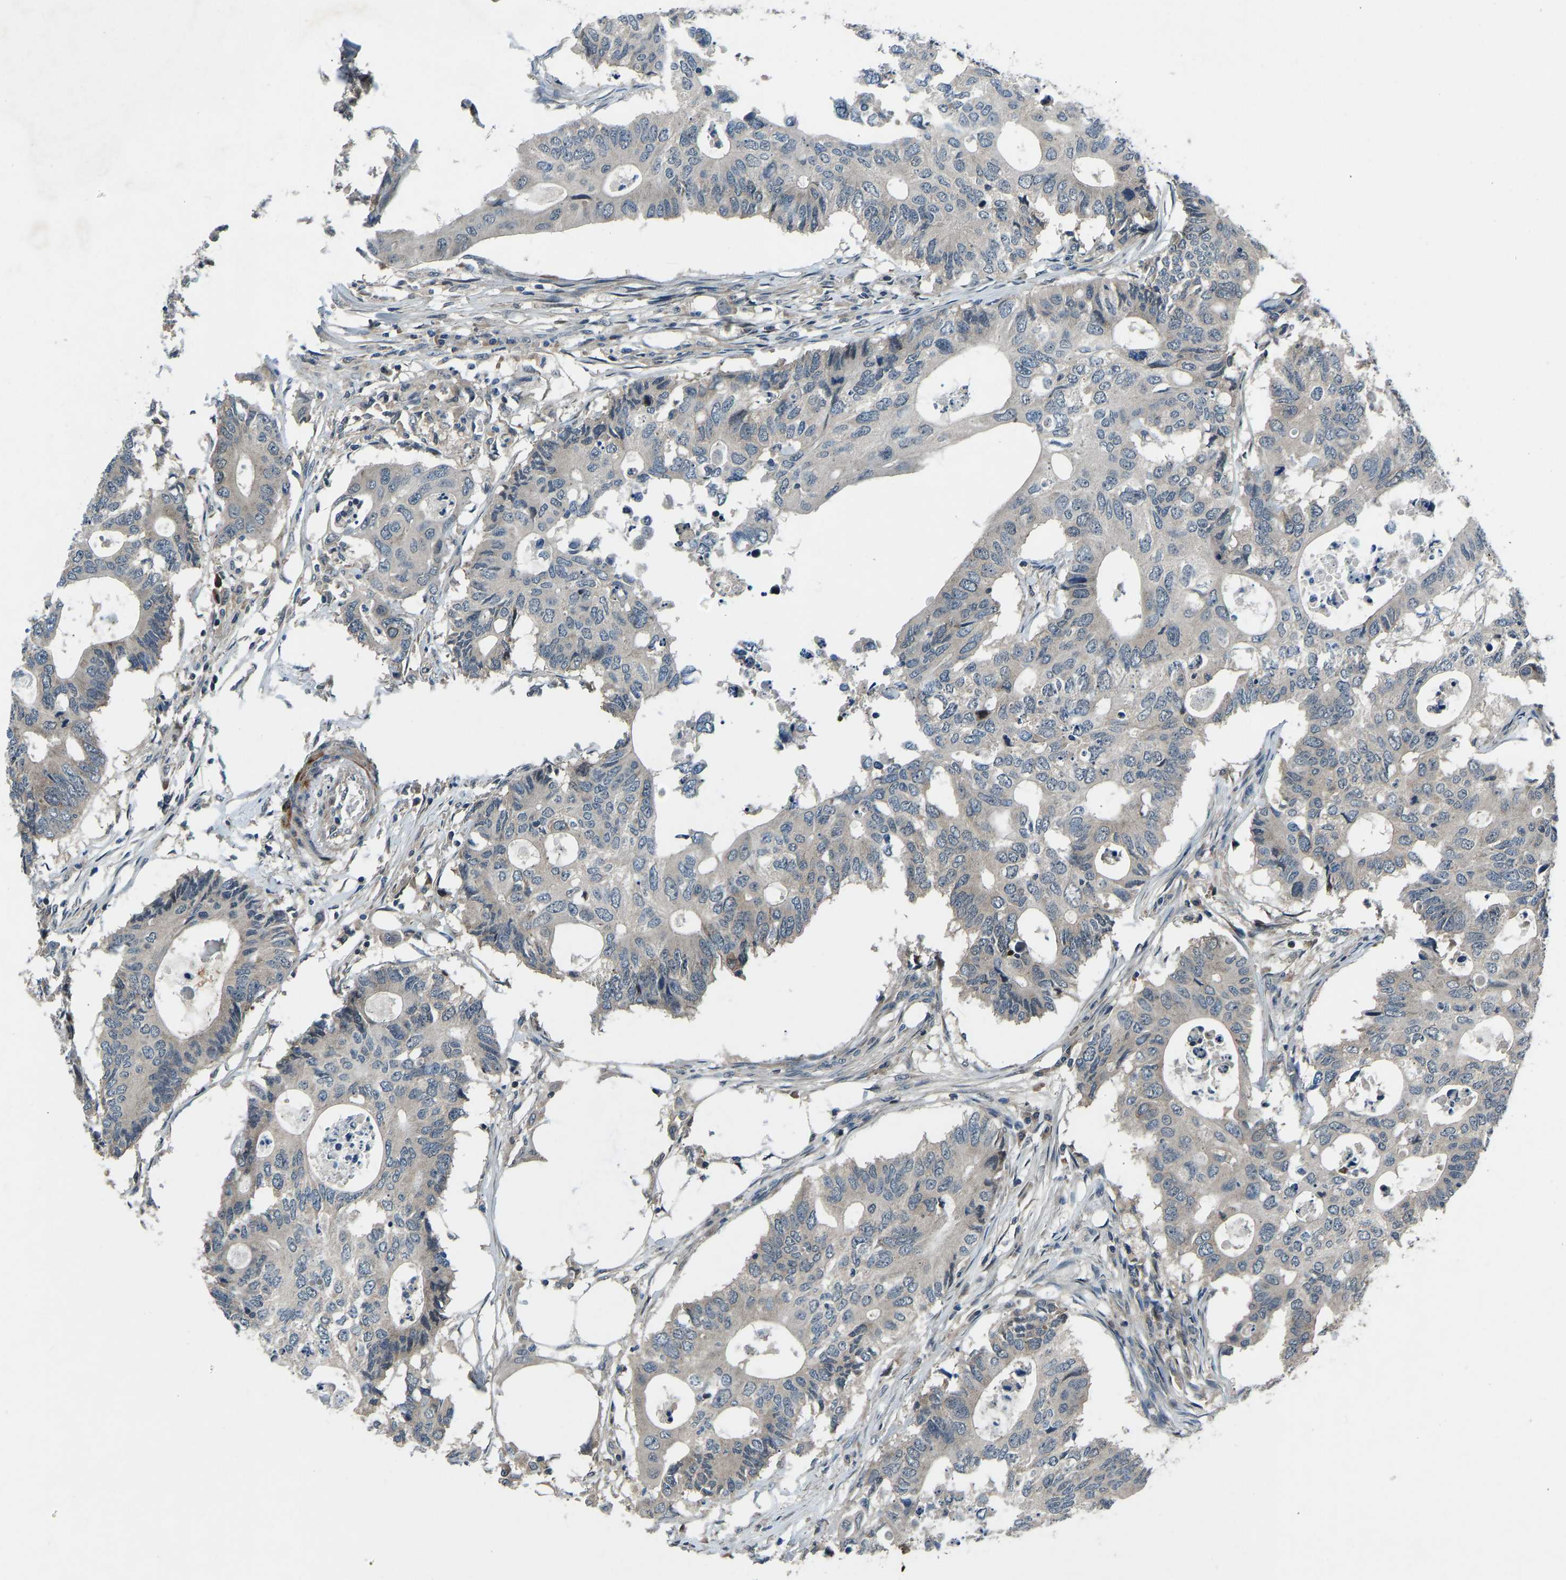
{"staining": {"intensity": "negative", "quantity": "none", "location": "none"}, "tissue": "colorectal cancer", "cell_type": "Tumor cells", "image_type": "cancer", "snomed": [{"axis": "morphology", "description": "Adenocarcinoma, NOS"}, {"axis": "topography", "description": "Colon"}], "caption": "This is an immunohistochemistry image of human colorectal adenocarcinoma. There is no positivity in tumor cells.", "gene": "RLIM", "patient": {"sex": "male", "age": 71}}